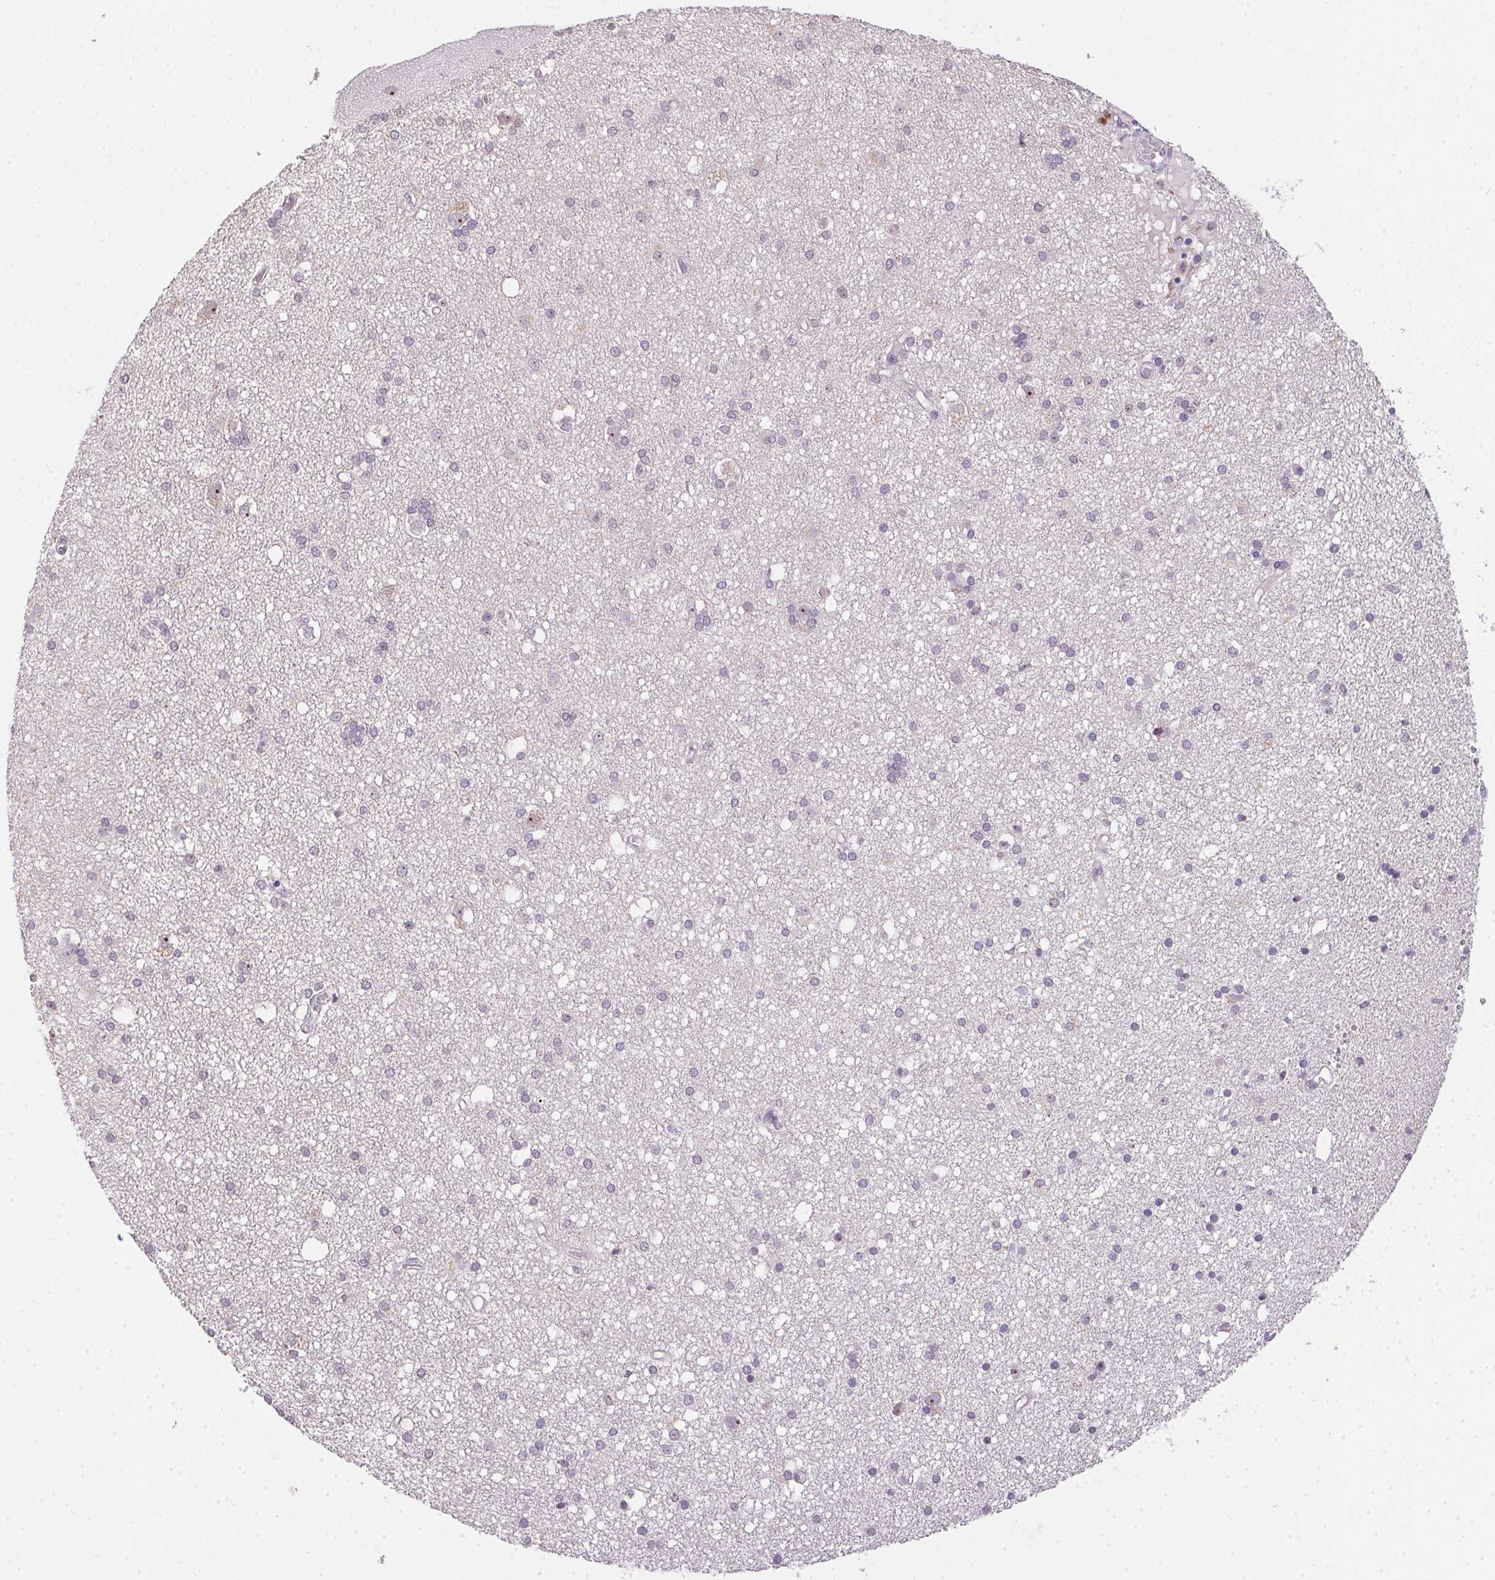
{"staining": {"intensity": "negative", "quantity": "none", "location": "none"}, "tissue": "cerebral cortex", "cell_type": "Endothelial cells", "image_type": "normal", "snomed": [{"axis": "morphology", "description": "Normal tissue, NOS"}, {"axis": "morphology", "description": "Glioma, malignant, High grade"}, {"axis": "topography", "description": "Cerebral cortex"}], "caption": "Immunohistochemistry (IHC) of normal cerebral cortex demonstrates no positivity in endothelial cells.", "gene": "BATF2", "patient": {"sex": "male", "age": 71}}